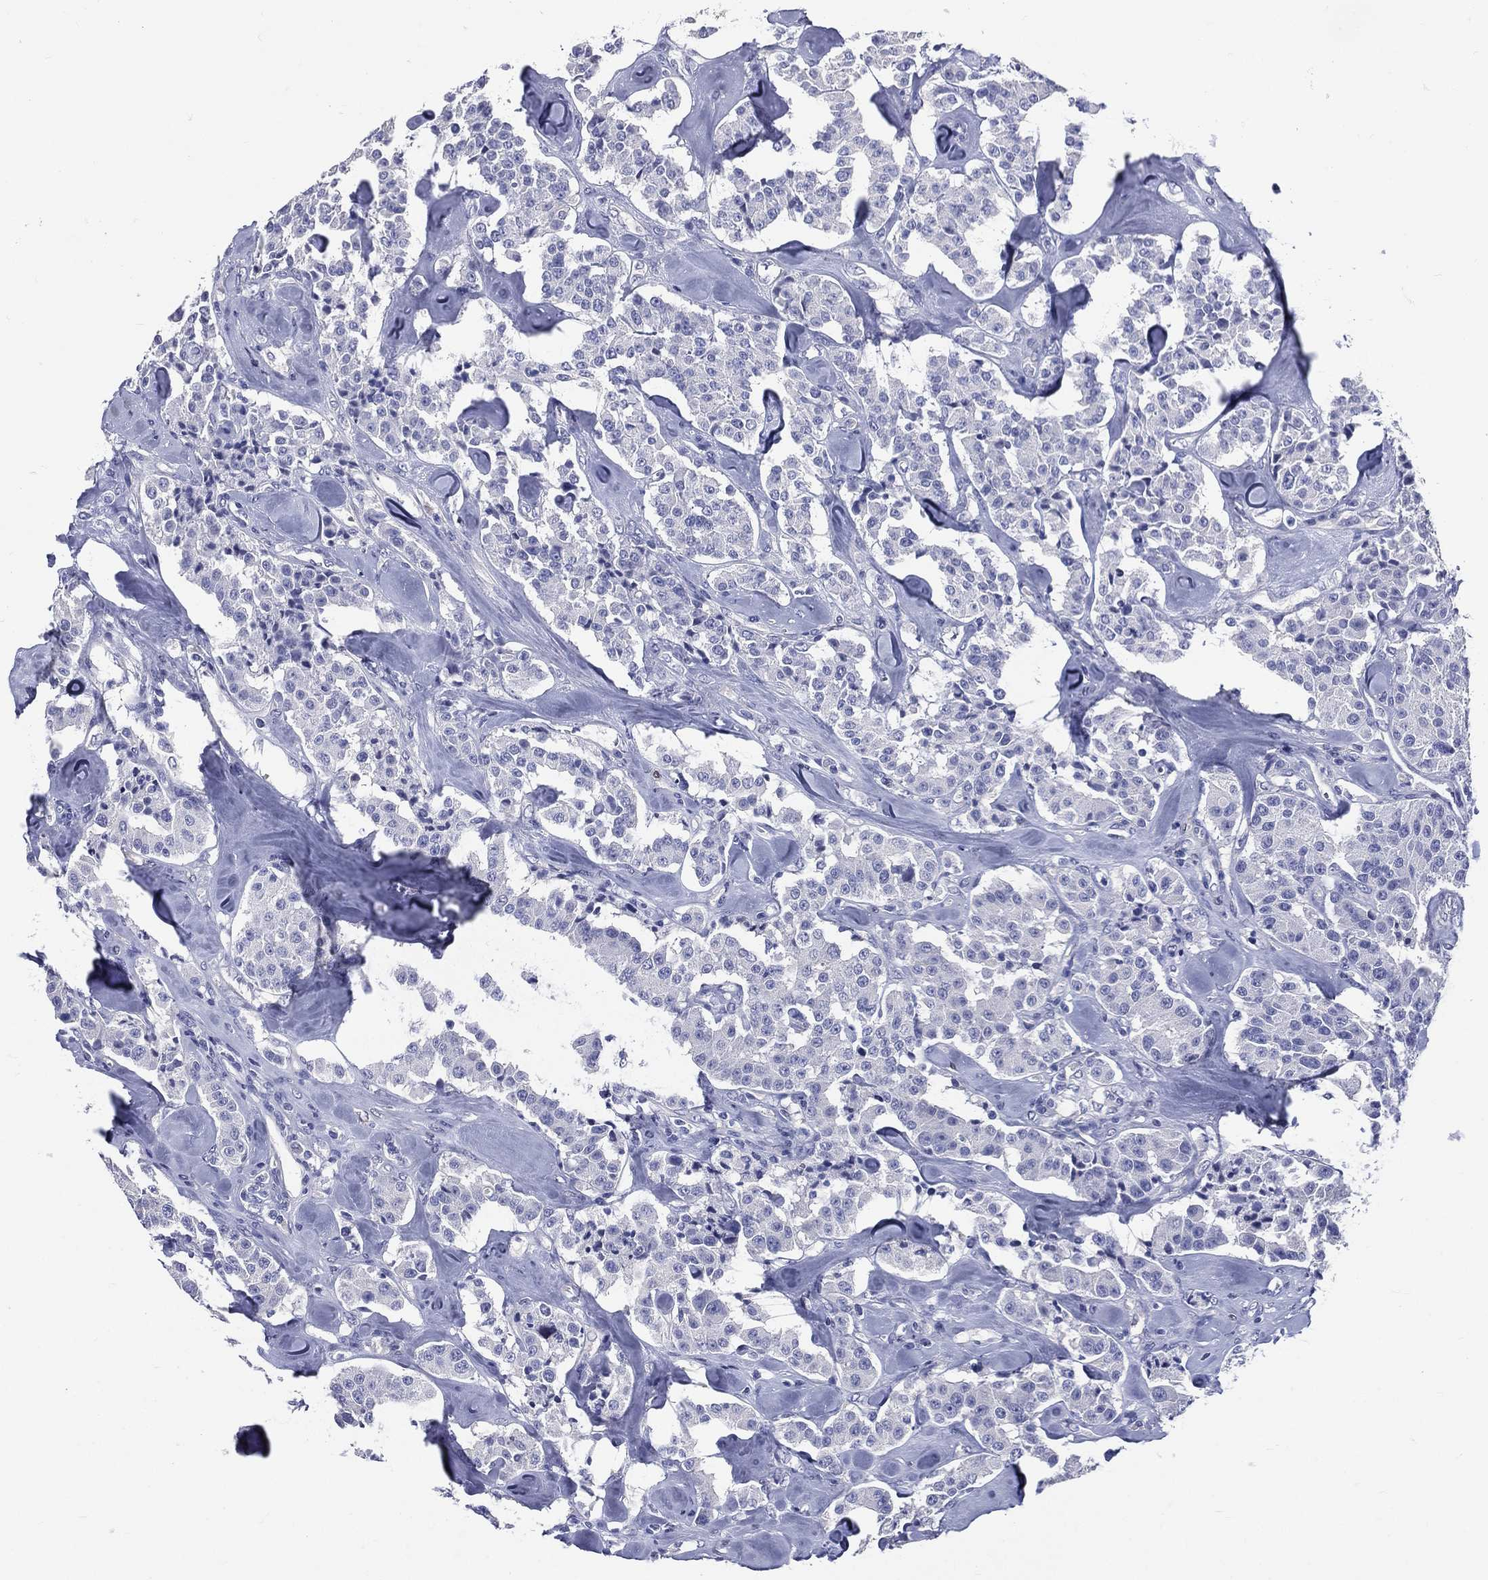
{"staining": {"intensity": "negative", "quantity": "none", "location": "none"}, "tissue": "carcinoid", "cell_type": "Tumor cells", "image_type": "cancer", "snomed": [{"axis": "morphology", "description": "Carcinoid, malignant, NOS"}, {"axis": "topography", "description": "Pancreas"}], "caption": "A histopathology image of malignant carcinoid stained for a protein demonstrates no brown staining in tumor cells.", "gene": "DPYS", "patient": {"sex": "male", "age": 41}}